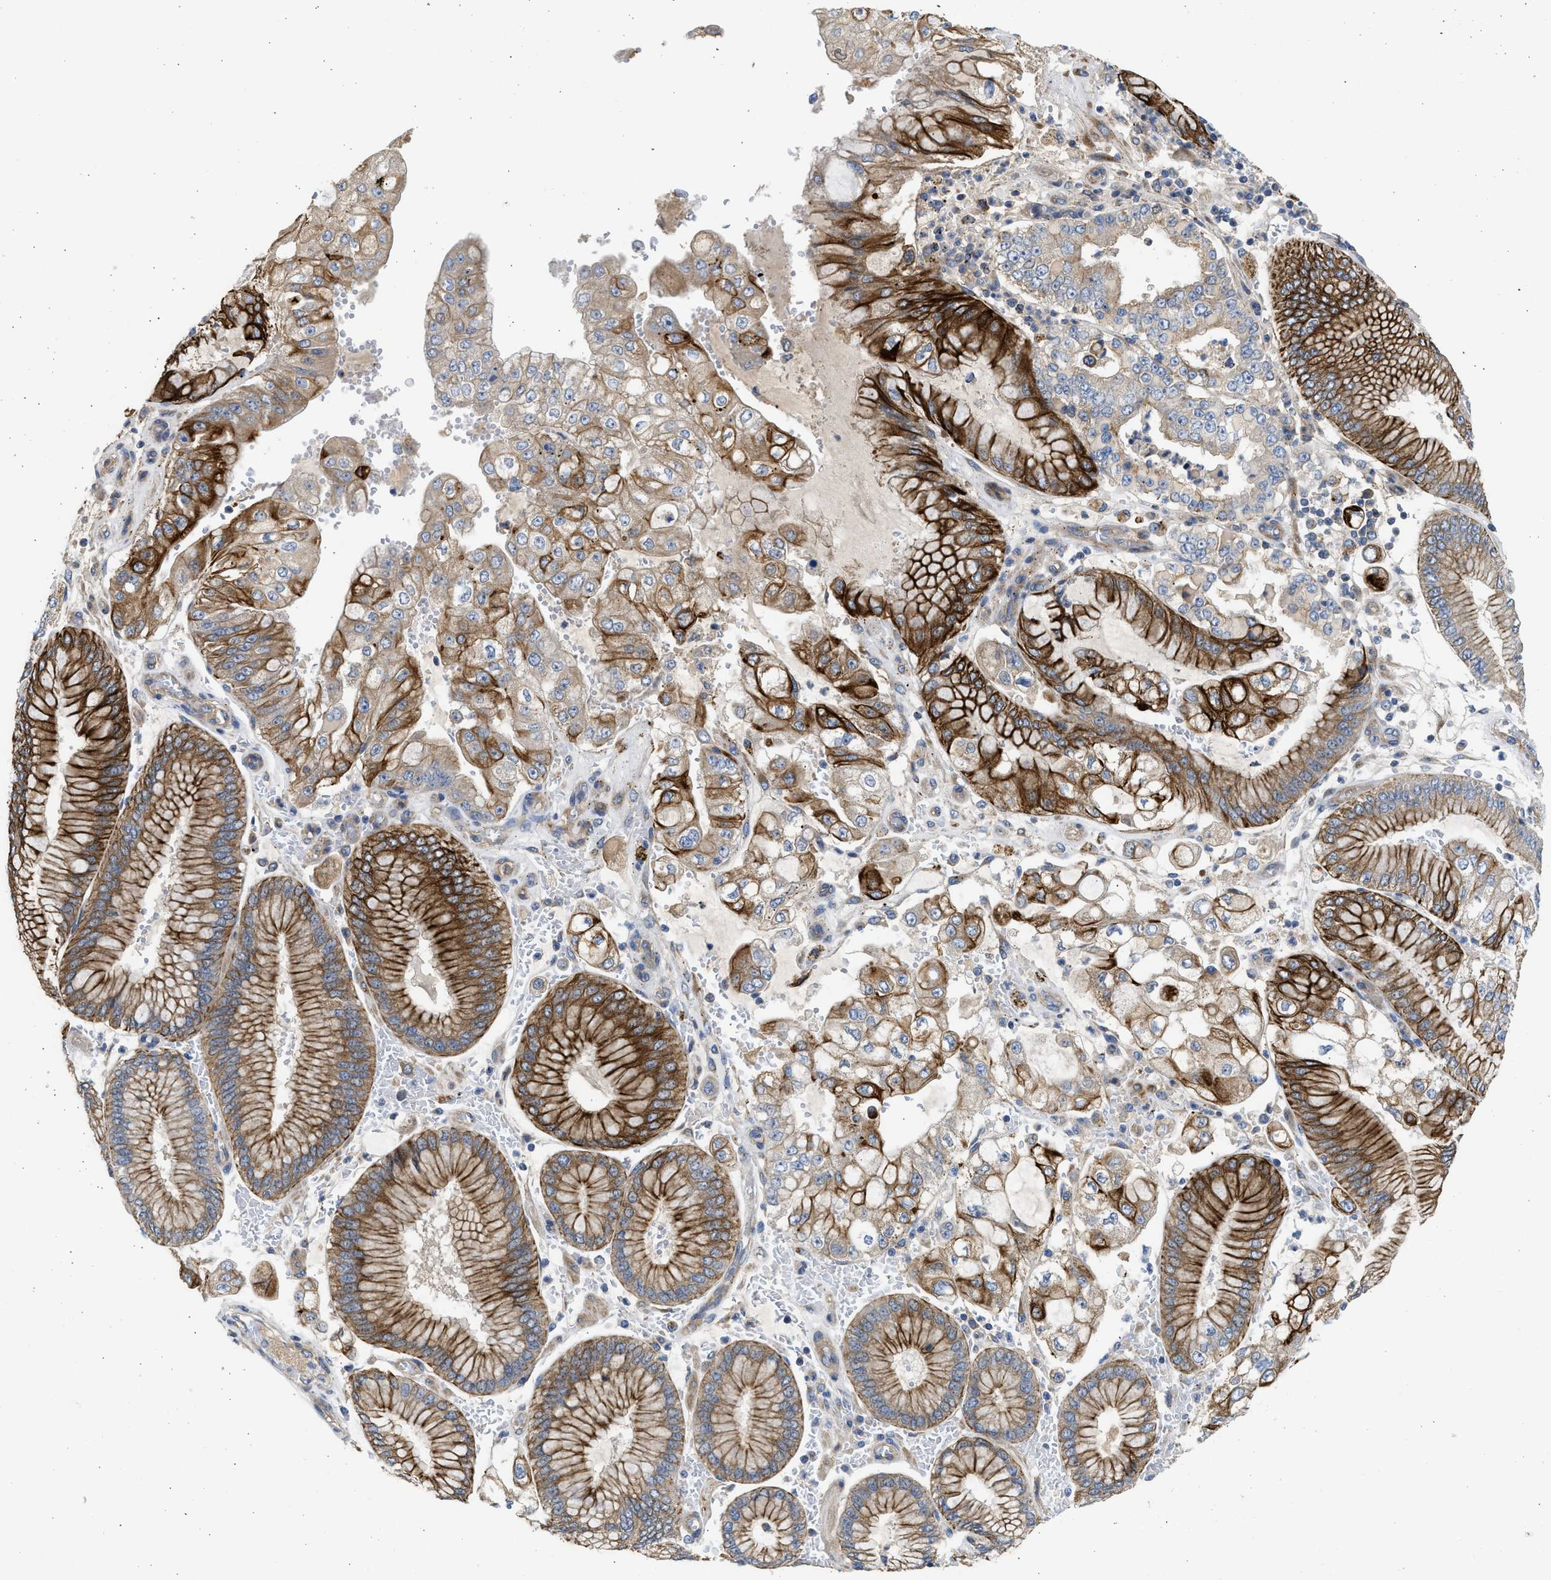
{"staining": {"intensity": "strong", "quantity": ">75%", "location": "cytoplasmic/membranous"}, "tissue": "stomach cancer", "cell_type": "Tumor cells", "image_type": "cancer", "snomed": [{"axis": "morphology", "description": "Adenocarcinoma, NOS"}, {"axis": "topography", "description": "Stomach"}], "caption": "The photomicrograph exhibits staining of stomach adenocarcinoma, revealing strong cytoplasmic/membranous protein expression (brown color) within tumor cells.", "gene": "CSRNP2", "patient": {"sex": "male", "age": 76}}